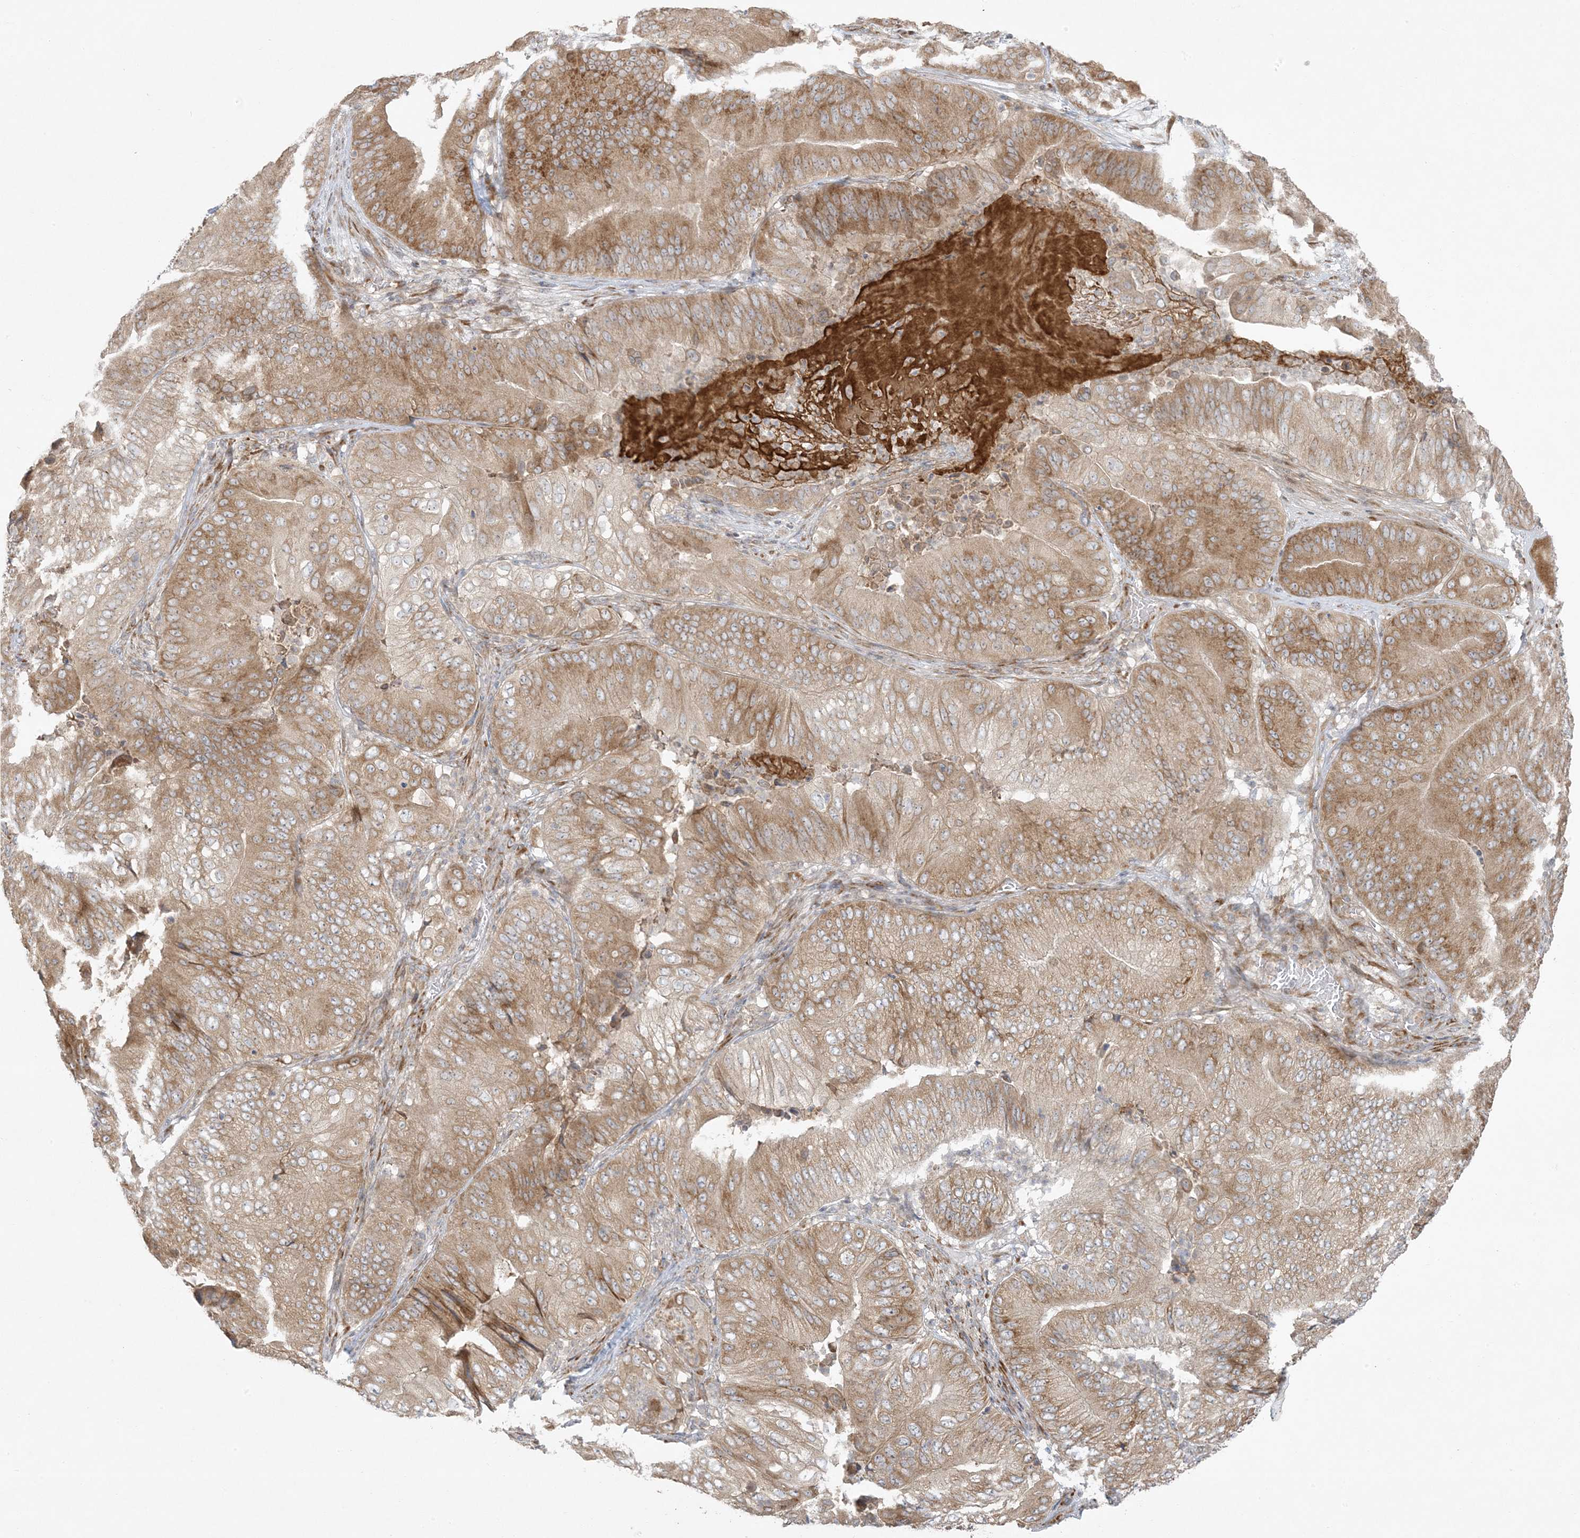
{"staining": {"intensity": "moderate", "quantity": ">75%", "location": "cytoplasmic/membranous"}, "tissue": "pancreatic cancer", "cell_type": "Tumor cells", "image_type": "cancer", "snomed": [{"axis": "morphology", "description": "Adenocarcinoma, NOS"}, {"axis": "topography", "description": "Pancreas"}], "caption": "IHC histopathology image of neoplastic tissue: pancreatic cancer (adenocarcinoma) stained using IHC reveals medium levels of moderate protein expression localized specifically in the cytoplasmic/membranous of tumor cells, appearing as a cytoplasmic/membranous brown color.", "gene": "ZNF263", "patient": {"sex": "female", "age": 77}}